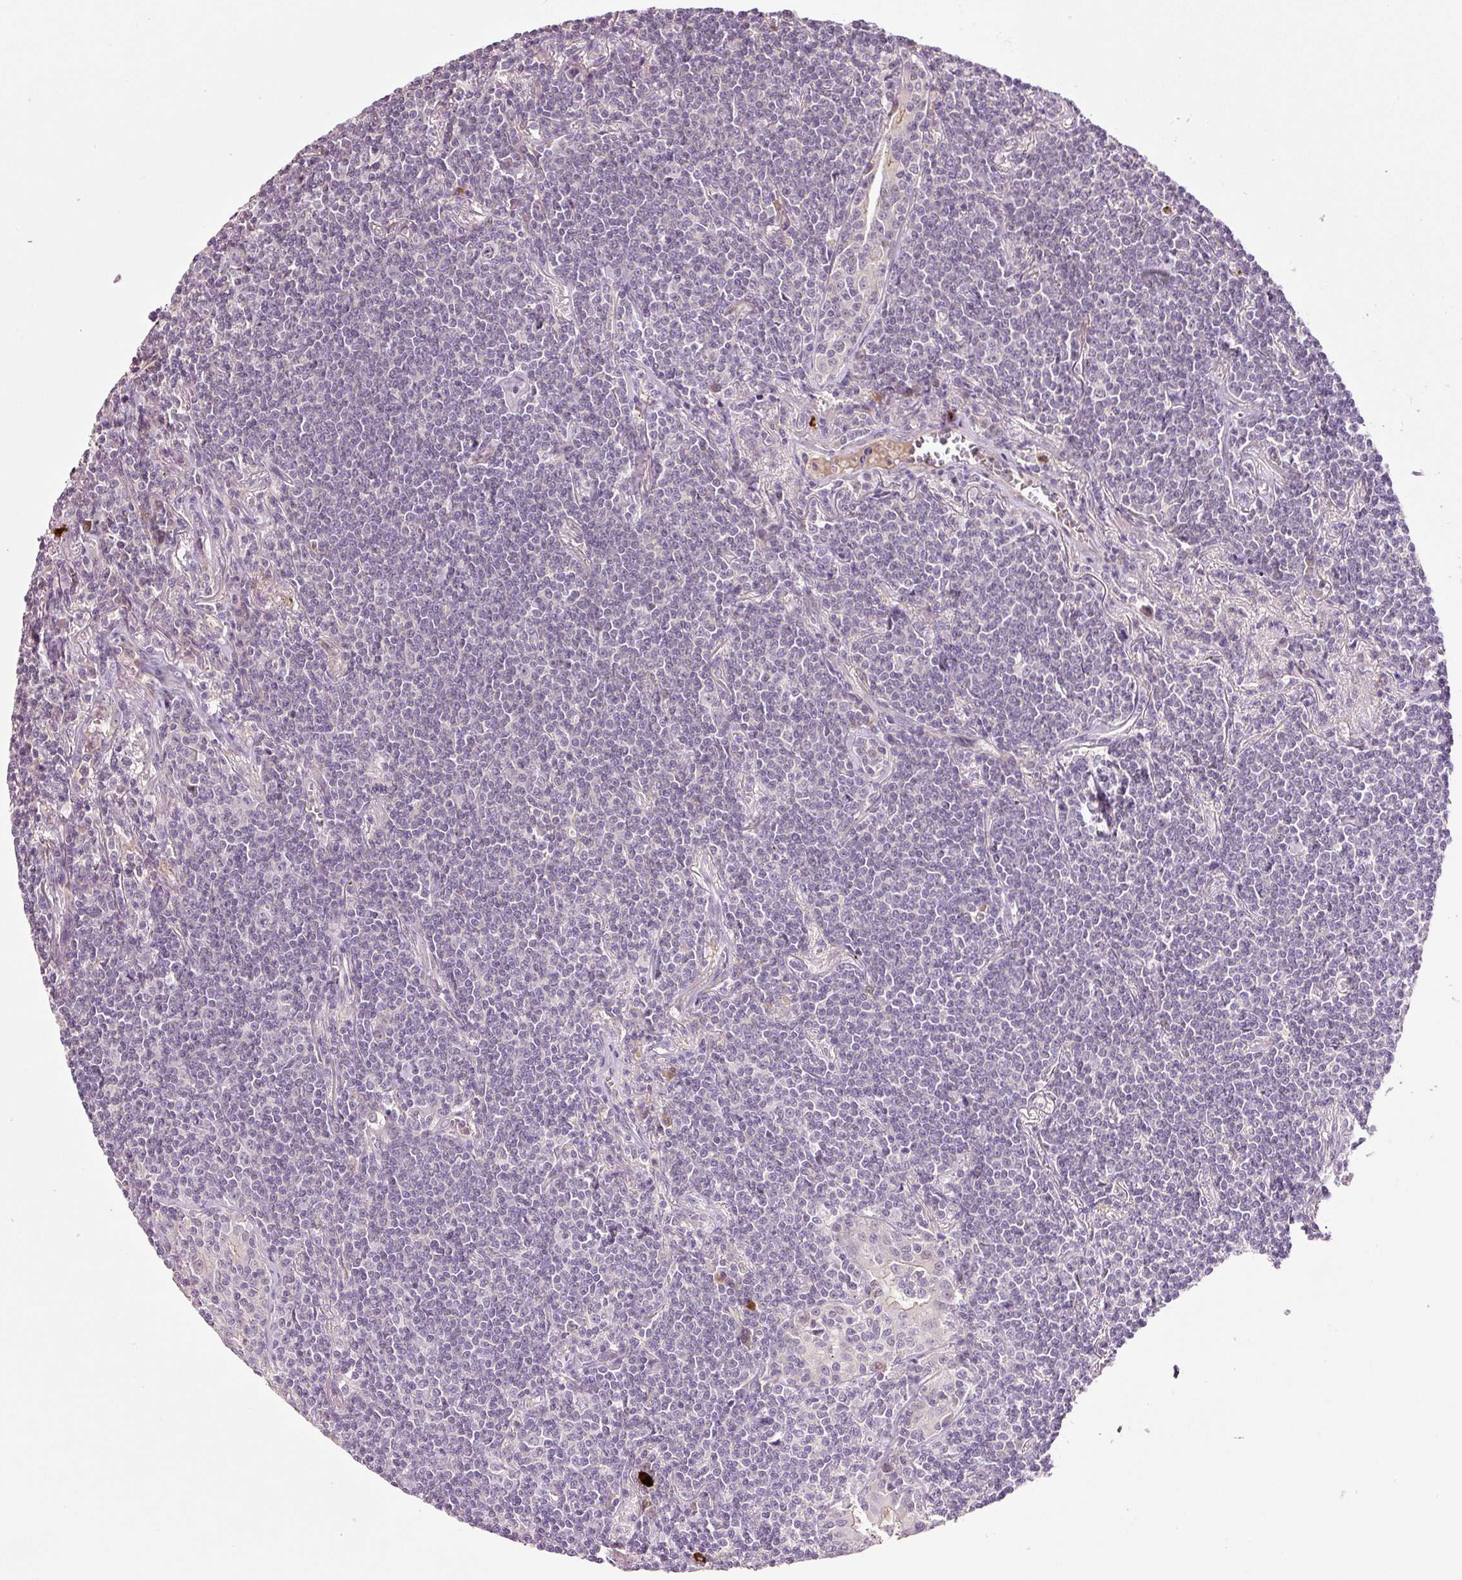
{"staining": {"intensity": "negative", "quantity": "none", "location": "none"}, "tissue": "lymphoma", "cell_type": "Tumor cells", "image_type": "cancer", "snomed": [{"axis": "morphology", "description": "Malignant lymphoma, non-Hodgkin's type, Low grade"}, {"axis": "topography", "description": "Lung"}], "caption": "A histopathology image of human lymphoma is negative for staining in tumor cells.", "gene": "TIRAP", "patient": {"sex": "female", "age": 71}}